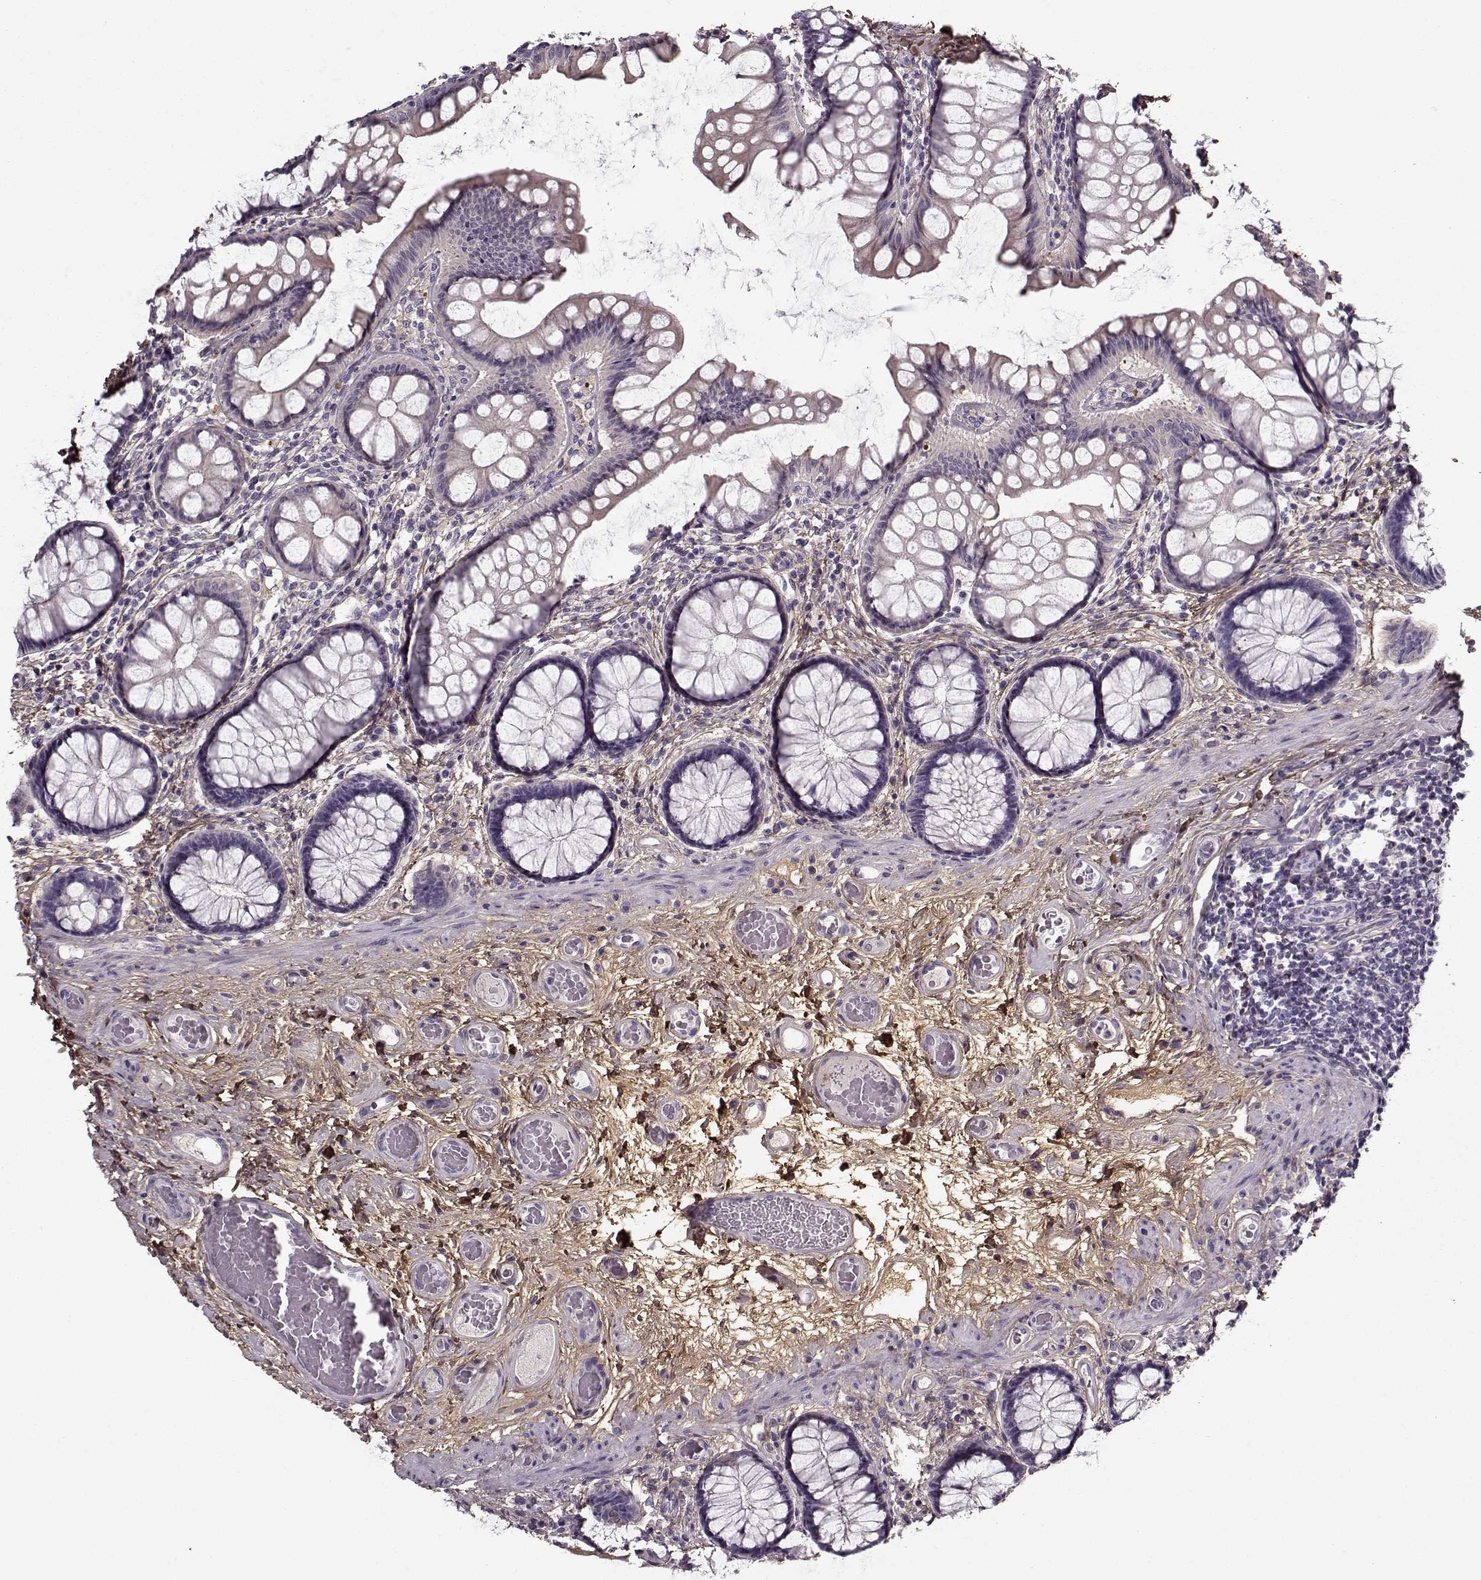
{"staining": {"intensity": "negative", "quantity": "none", "location": "none"}, "tissue": "colon", "cell_type": "Endothelial cells", "image_type": "normal", "snomed": [{"axis": "morphology", "description": "Normal tissue, NOS"}, {"axis": "topography", "description": "Colon"}], "caption": "IHC photomicrograph of normal human colon stained for a protein (brown), which exhibits no positivity in endothelial cells. (DAB (3,3'-diaminobenzidine) immunohistochemistry (IHC), high magnification).", "gene": "LUM", "patient": {"sex": "female", "age": 65}}